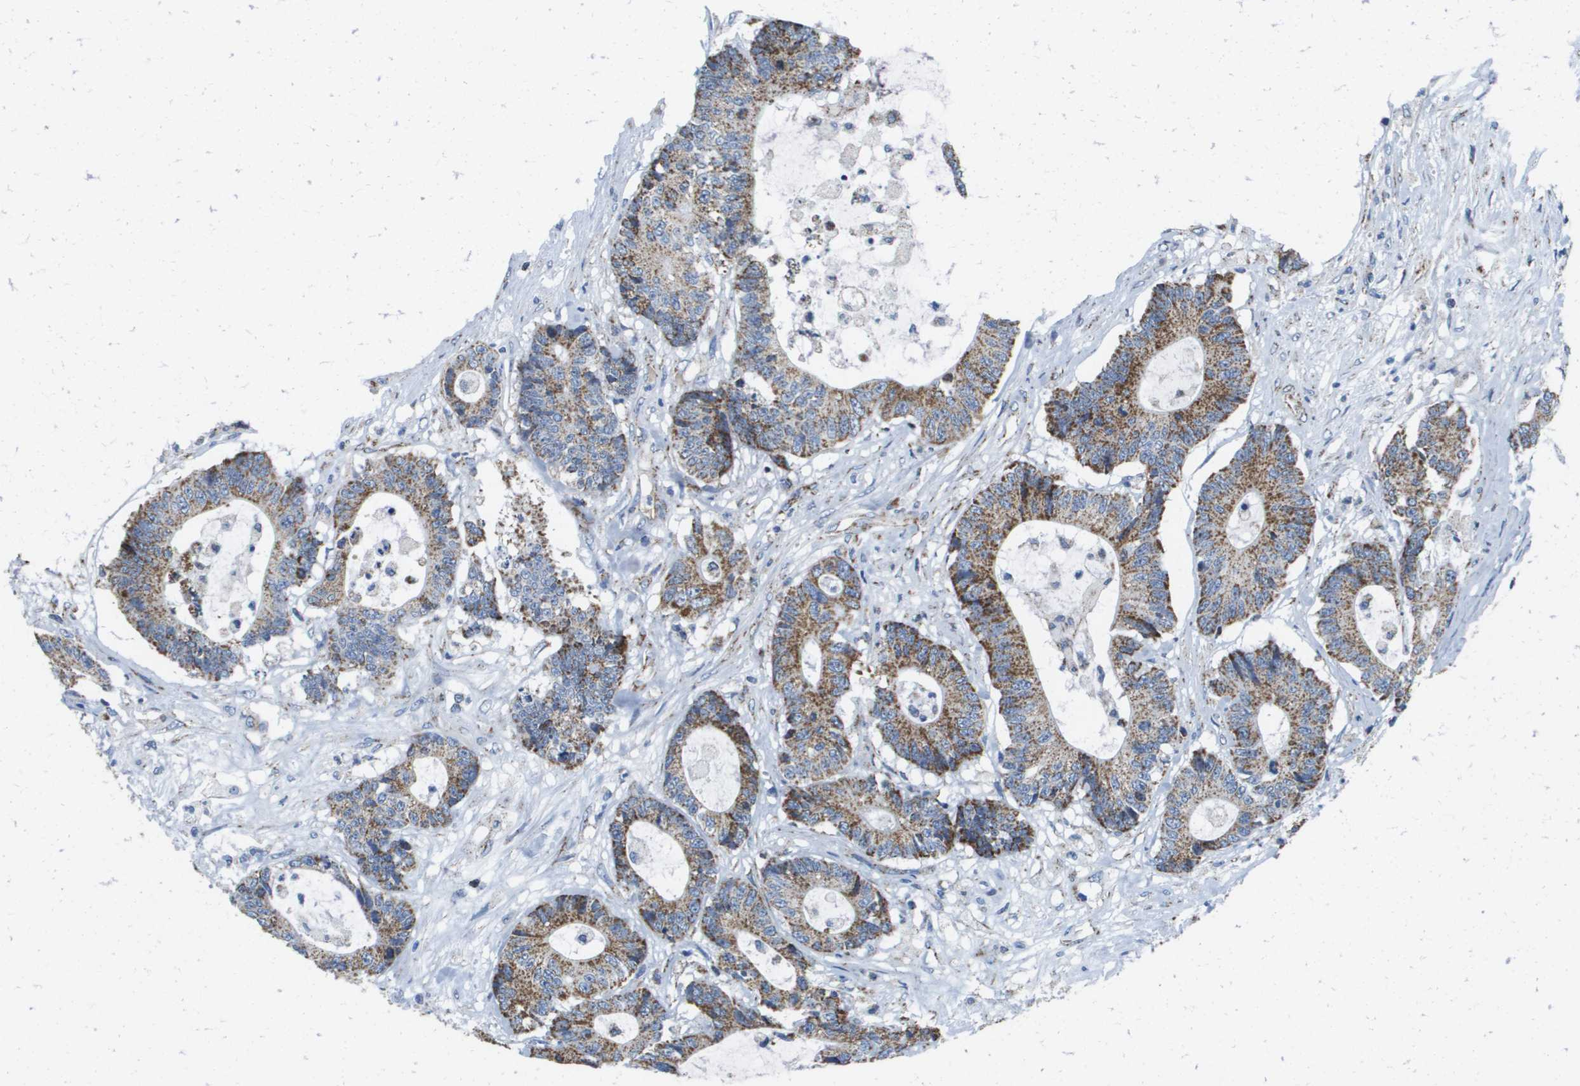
{"staining": {"intensity": "strong", "quantity": ">75%", "location": "cytoplasmic/membranous"}, "tissue": "colorectal cancer", "cell_type": "Tumor cells", "image_type": "cancer", "snomed": [{"axis": "morphology", "description": "Adenocarcinoma, NOS"}, {"axis": "topography", "description": "Colon"}], "caption": "DAB immunohistochemical staining of colorectal cancer (adenocarcinoma) shows strong cytoplasmic/membranous protein positivity in about >75% of tumor cells. The staining was performed using DAB to visualize the protein expression in brown, while the nuclei were stained in blue with hematoxylin (Magnification: 20x).", "gene": "ATP5F1B", "patient": {"sex": "female", "age": 84}}